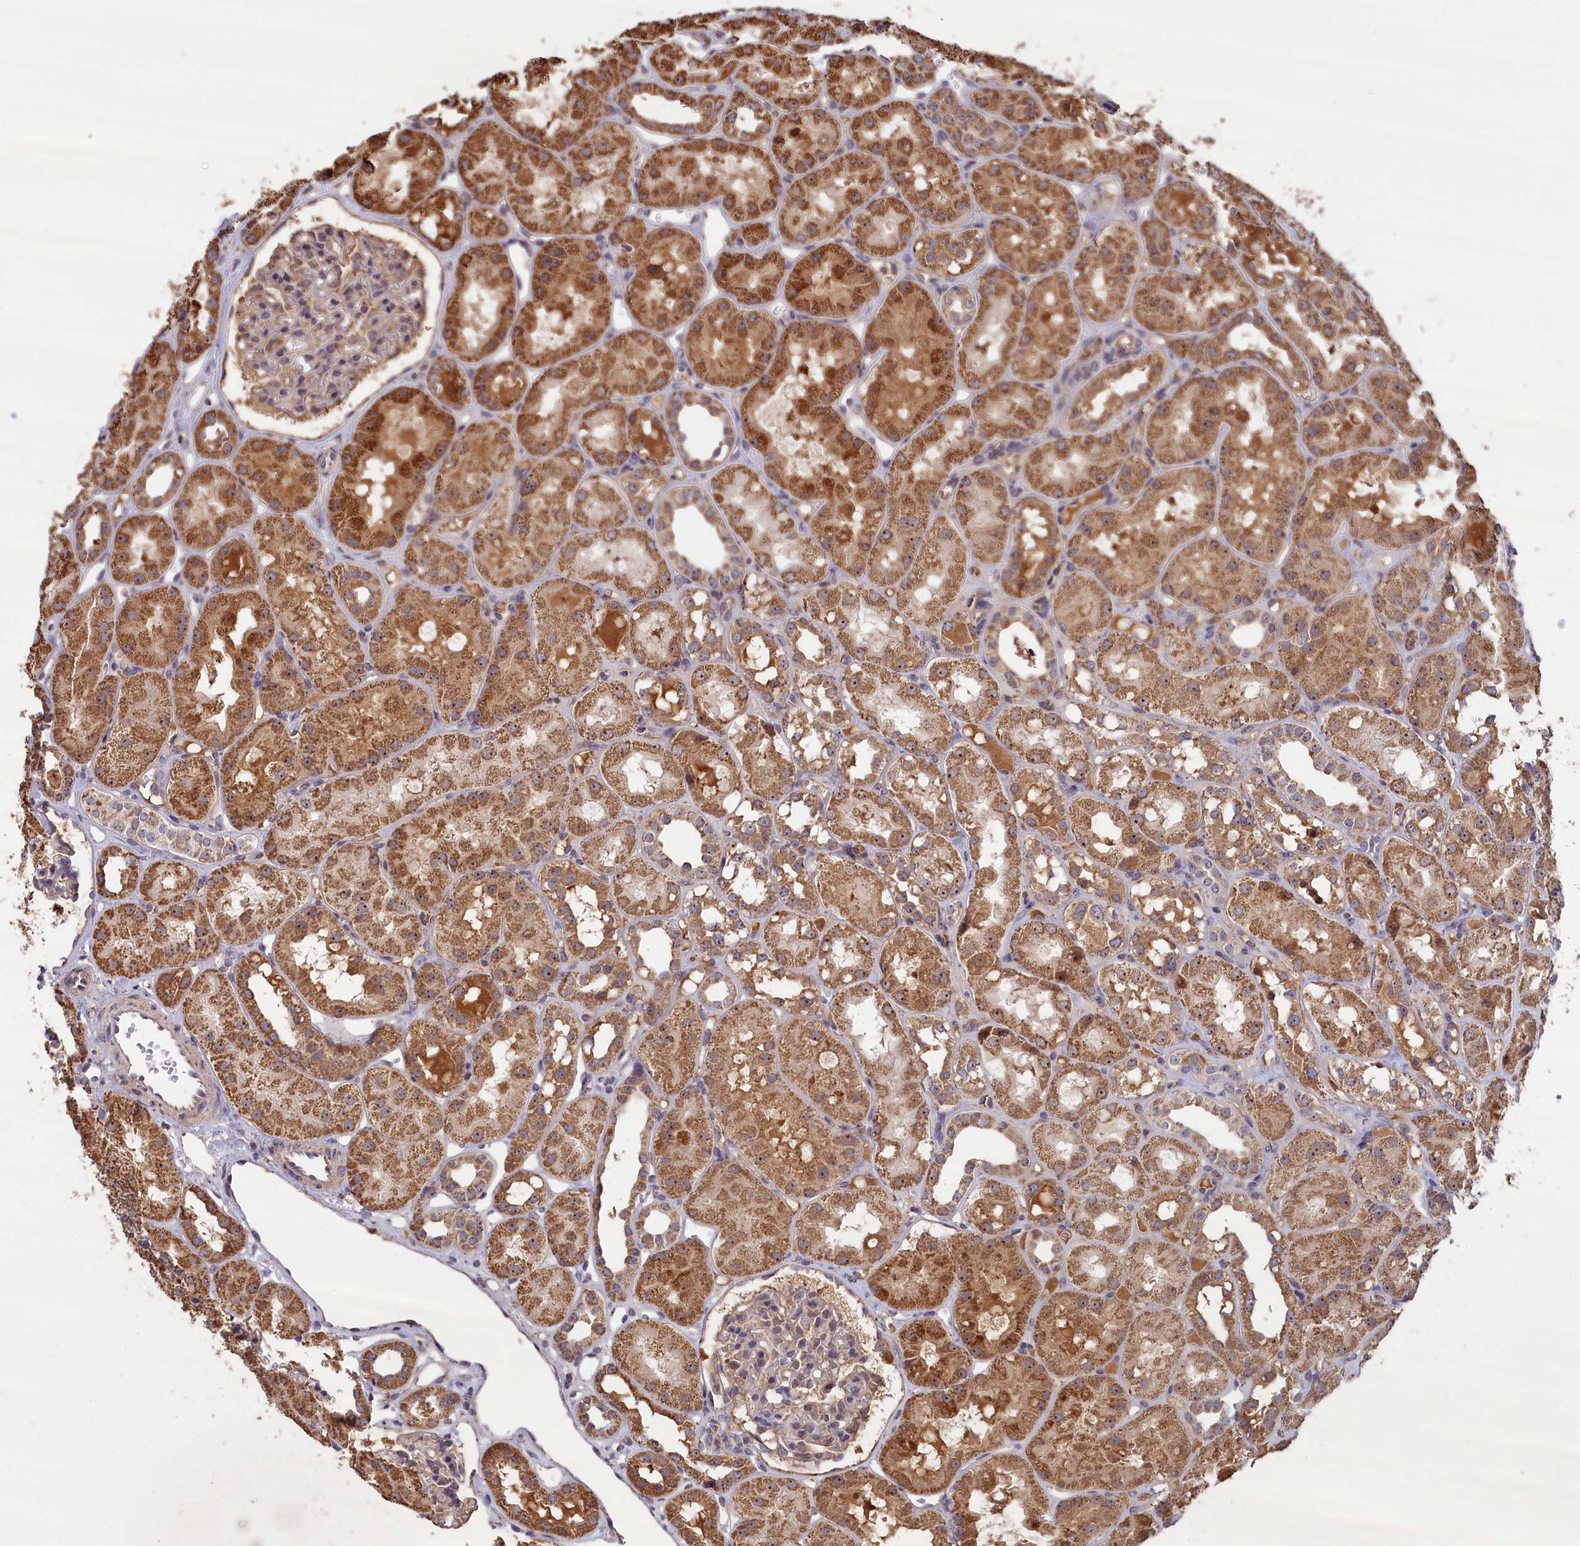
{"staining": {"intensity": "weak", "quantity": "<25%", "location": "cytoplasmic/membranous"}, "tissue": "kidney", "cell_type": "Cells in glomeruli", "image_type": "normal", "snomed": [{"axis": "morphology", "description": "Normal tissue, NOS"}, {"axis": "topography", "description": "Kidney"}], "caption": "A histopathology image of human kidney is negative for staining in cells in glomeruli. Brightfield microscopy of immunohistochemistry (IHC) stained with DAB (3,3'-diaminobenzidine) (brown) and hematoxylin (blue), captured at high magnification.", "gene": "ENSG00000269825", "patient": {"sex": "male", "age": 16}}